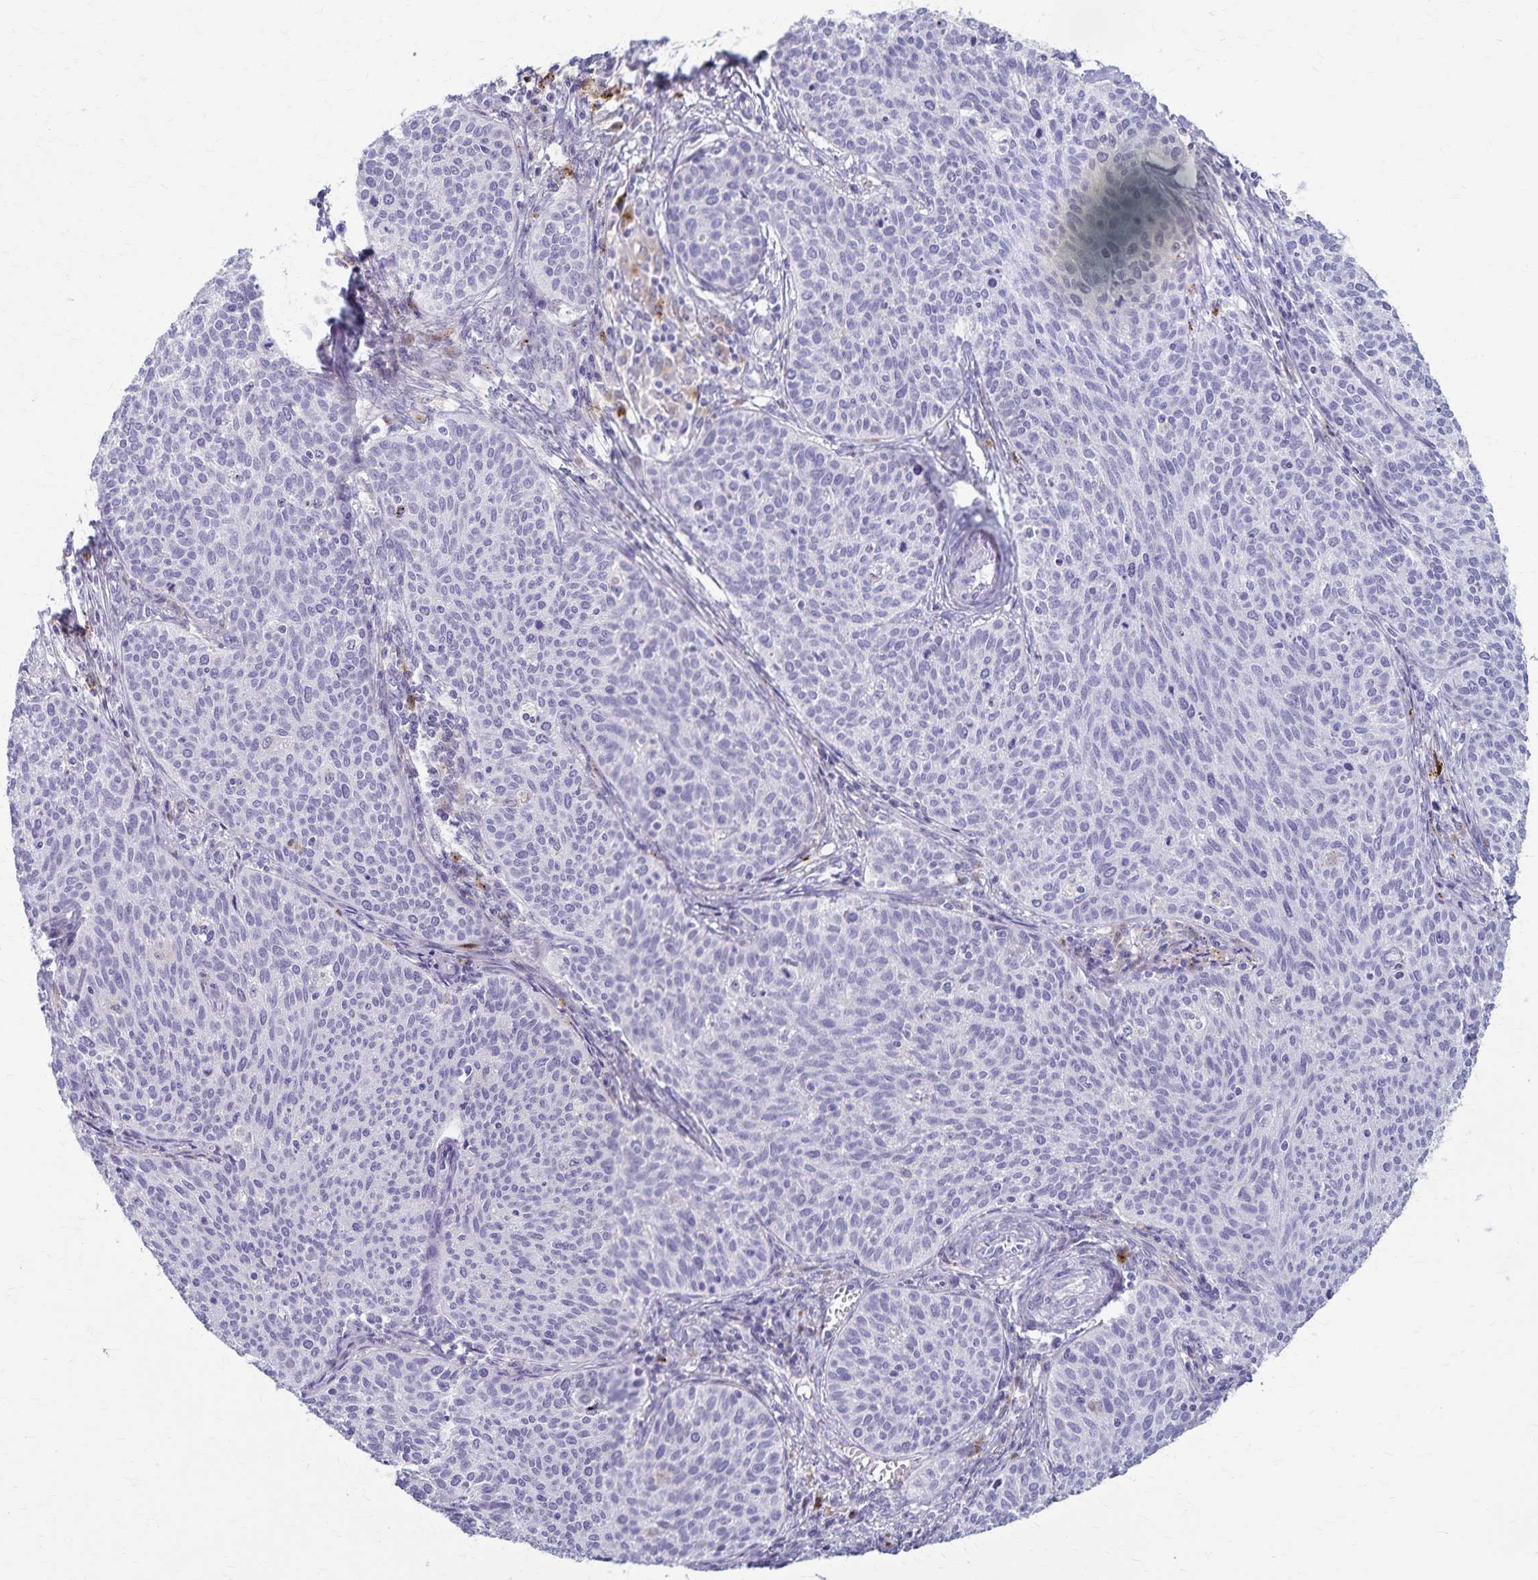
{"staining": {"intensity": "negative", "quantity": "none", "location": "none"}, "tissue": "cervical cancer", "cell_type": "Tumor cells", "image_type": "cancer", "snomed": [{"axis": "morphology", "description": "Squamous cell carcinoma, NOS"}, {"axis": "topography", "description": "Cervix"}], "caption": "Image shows no protein staining in tumor cells of squamous cell carcinoma (cervical) tissue.", "gene": "TMEM60", "patient": {"sex": "female", "age": 38}}